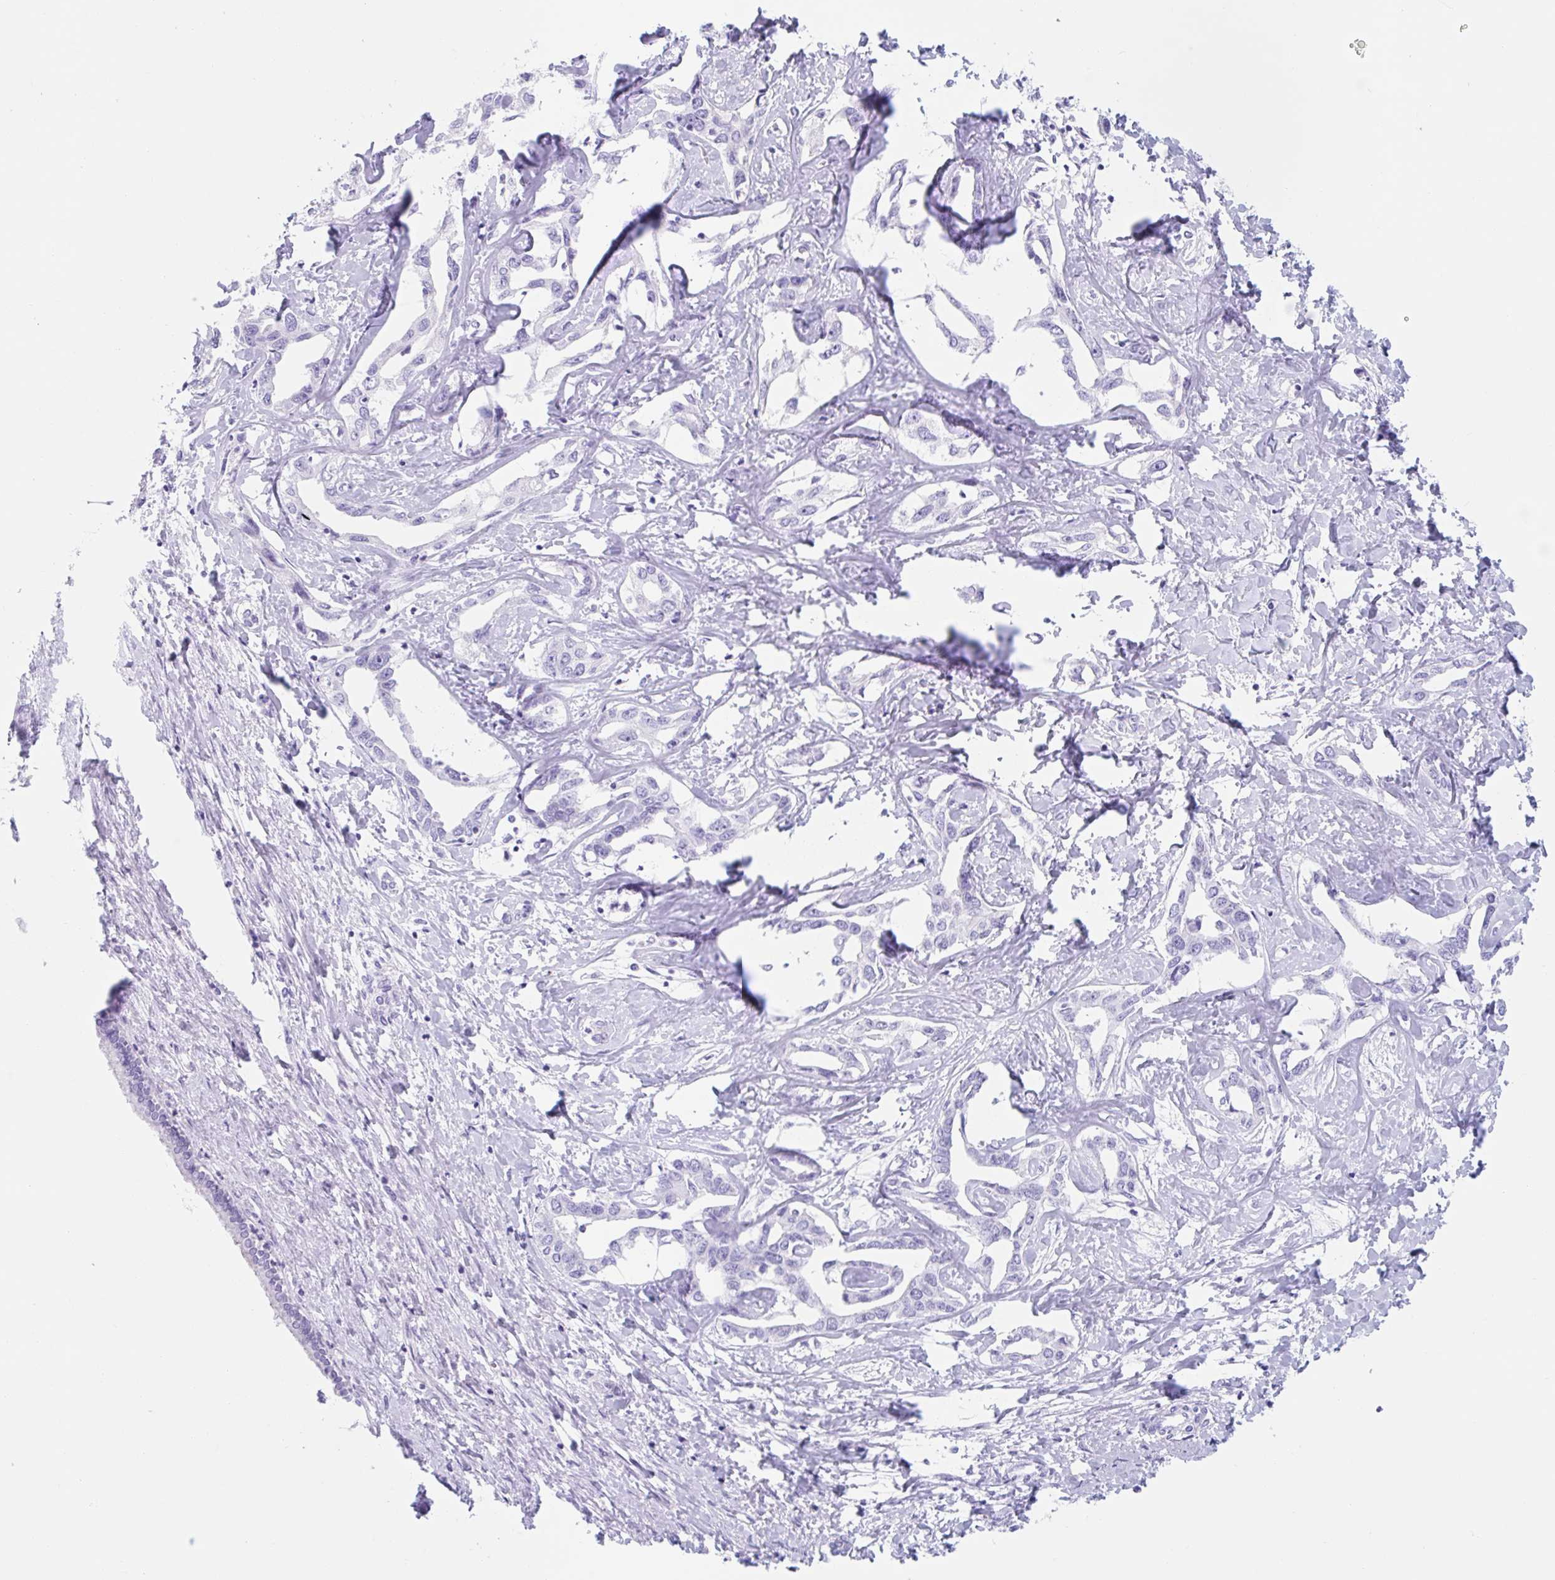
{"staining": {"intensity": "negative", "quantity": "none", "location": "none"}, "tissue": "liver cancer", "cell_type": "Tumor cells", "image_type": "cancer", "snomed": [{"axis": "morphology", "description": "Cholangiocarcinoma"}, {"axis": "topography", "description": "Liver"}], "caption": "DAB (3,3'-diaminobenzidine) immunohistochemical staining of liver cancer demonstrates no significant positivity in tumor cells.", "gene": "CPTP", "patient": {"sex": "male", "age": 59}}